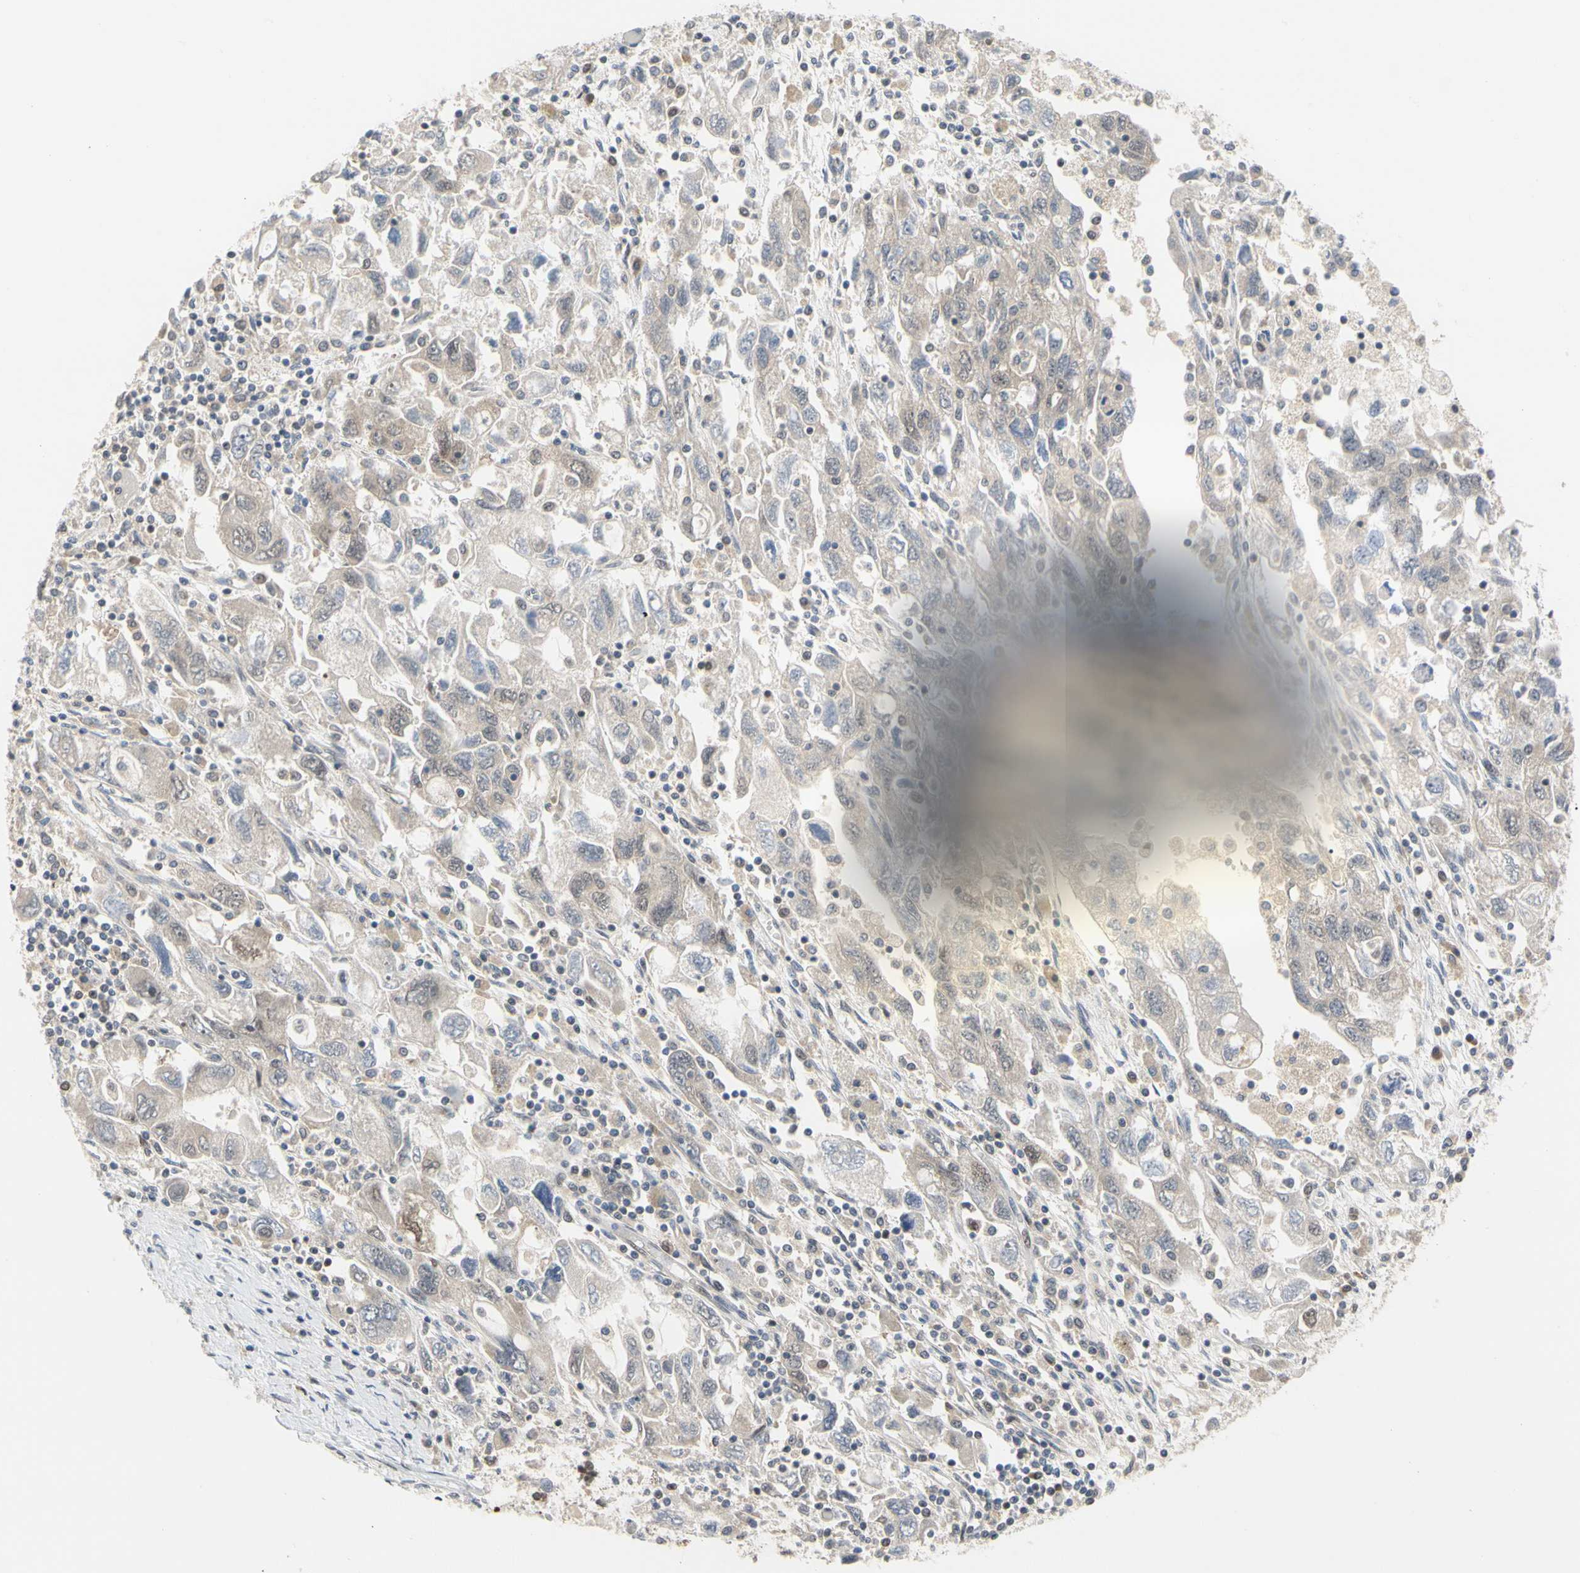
{"staining": {"intensity": "weak", "quantity": ">75%", "location": "cytoplasmic/membranous"}, "tissue": "ovarian cancer", "cell_type": "Tumor cells", "image_type": "cancer", "snomed": [{"axis": "morphology", "description": "Carcinoma, NOS"}, {"axis": "morphology", "description": "Cystadenocarcinoma, serous, NOS"}, {"axis": "topography", "description": "Ovary"}], "caption": "A brown stain labels weak cytoplasmic/membranous positivity of a protein in ovarian serous cystadenocarcinoma tumor cells. (brown staining indicates protein expression, while blue staining denotes nuclei).", "gene": "CDK5", "patient": {"sex": "female", "age": 69}}